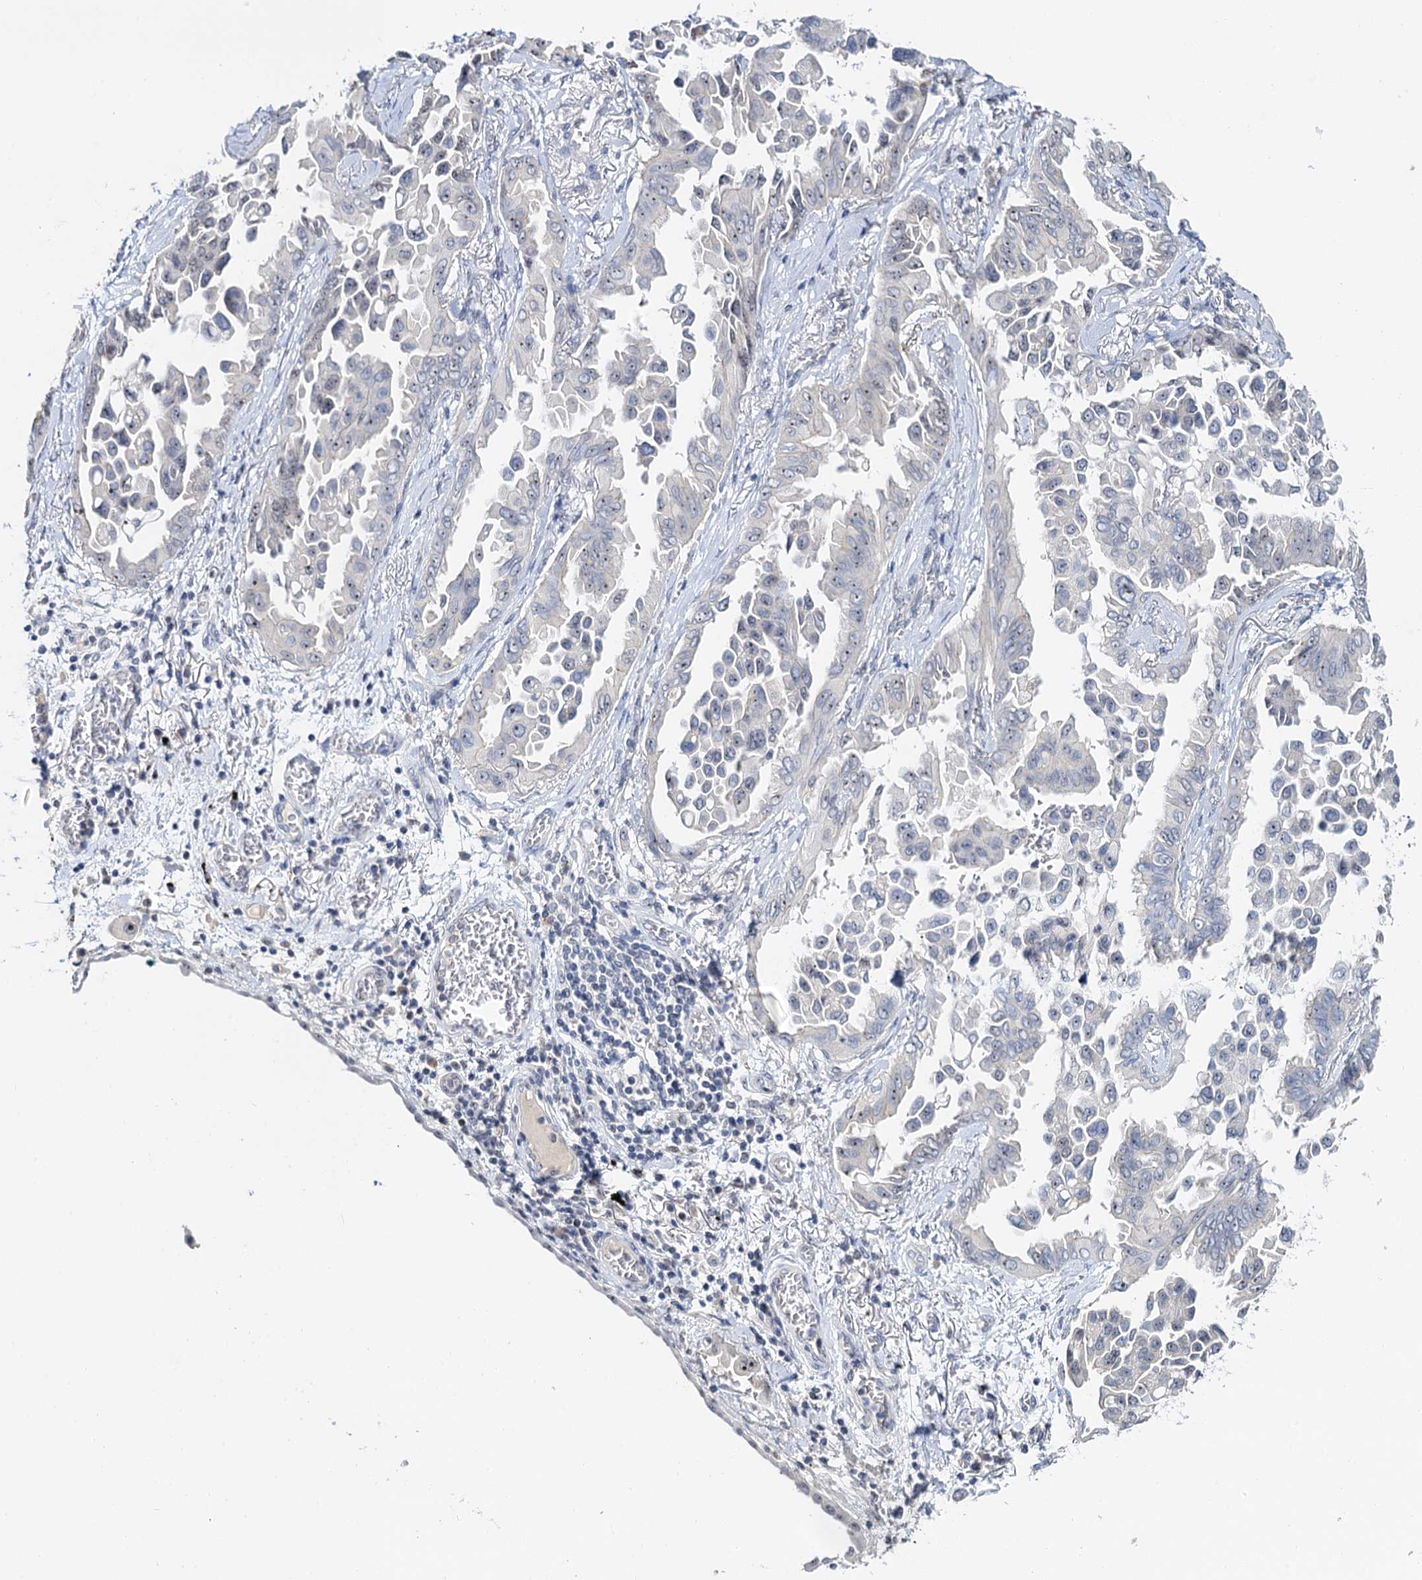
{"staining": {"intensity": "weak", "quantity": "<25%", "location": "nuclear"}, "tissue": "lung cancer", "cell_type": "Tumor cells", "image_type": "cancer", "snomed": [{"axis": "morphology", "description": "Adenocarcinoma, NOS"}, {"axis": "topography", "description": "Lung"}], "caption": "Immunohistochemistry histopathology image of neoplastic tissue: adenocarcinoma (lung) stained with DAB displays no significant protein staining in tumor cells.", "gene": "NOP2", "patient": {"sex": "female", "age": 67}}